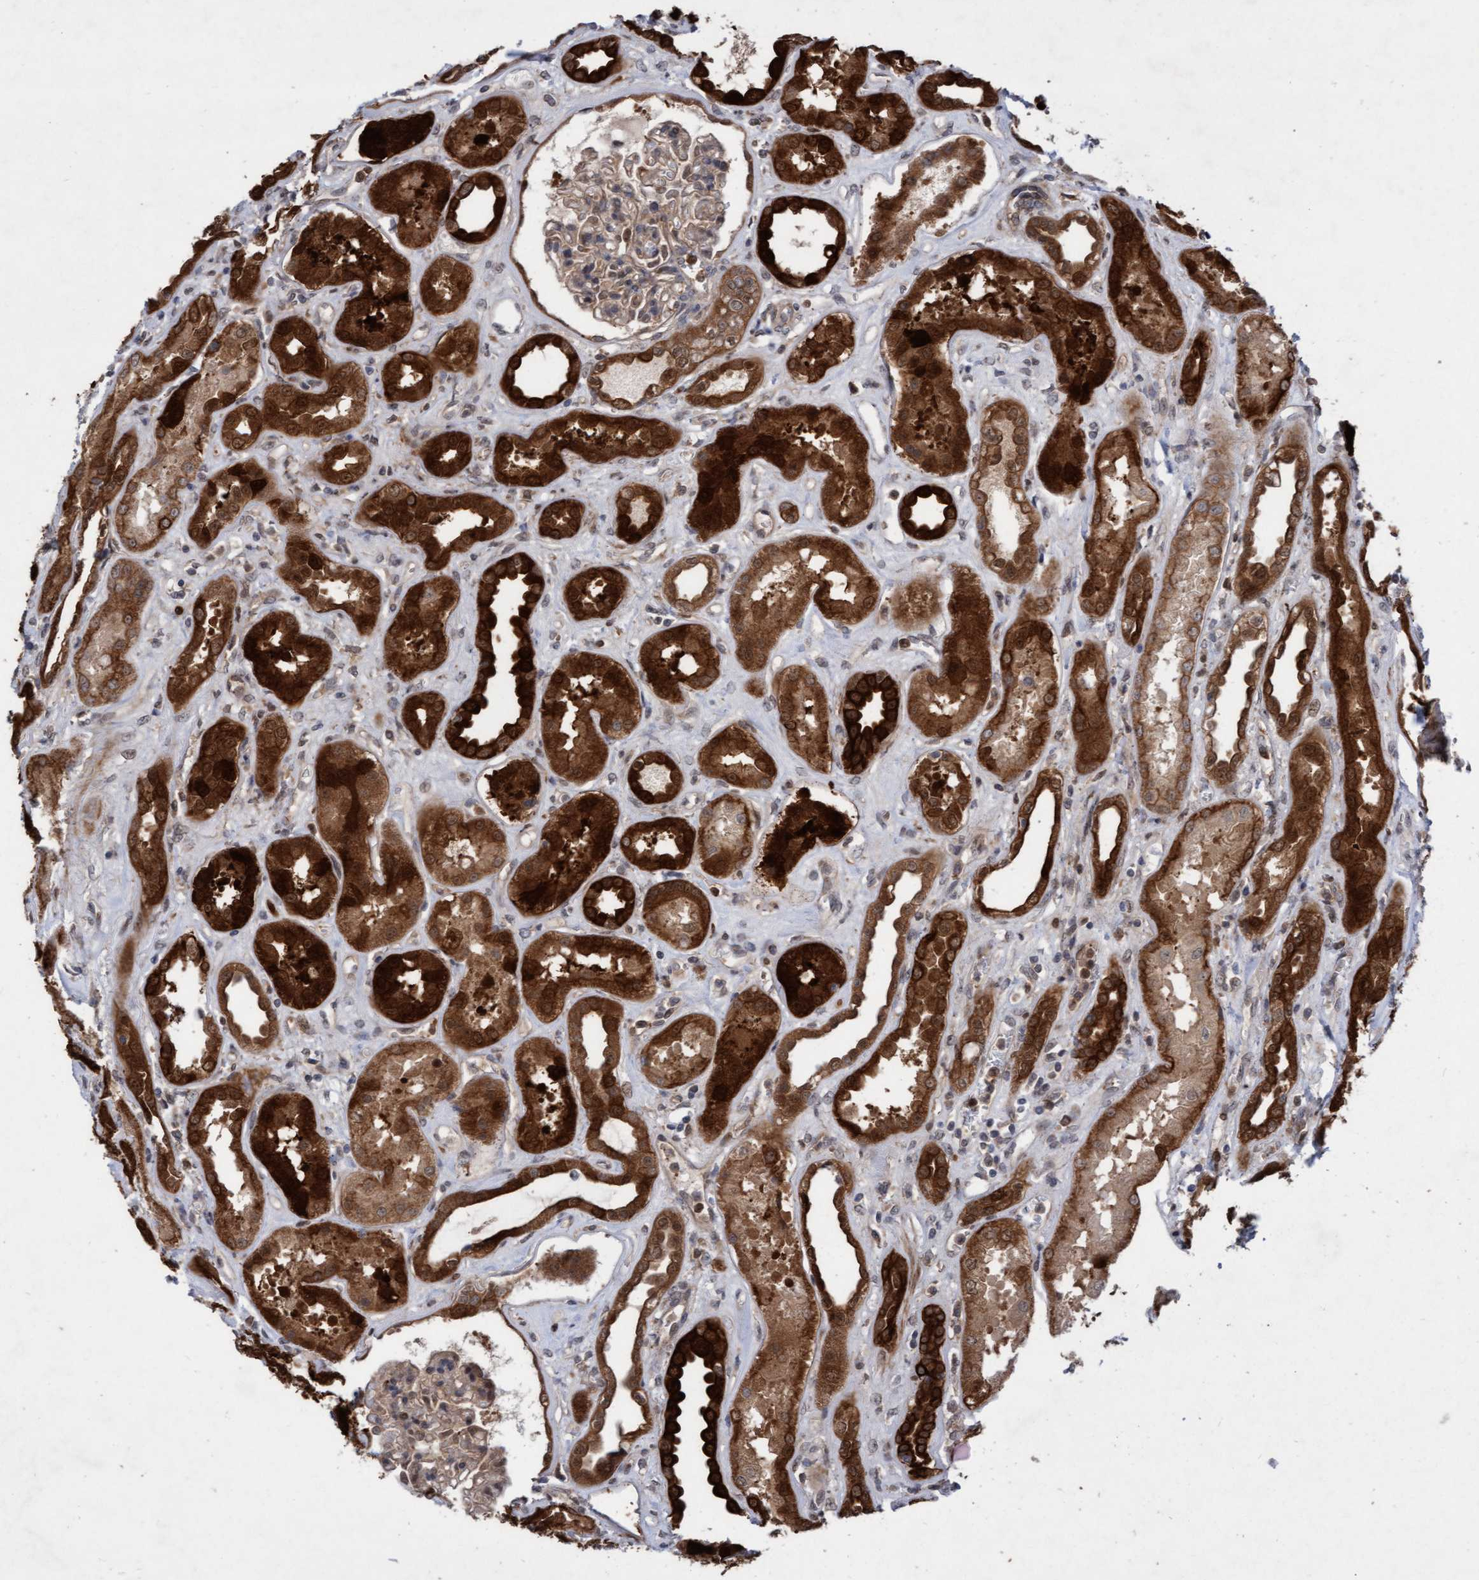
{"staining": {"intensity": "weak", "quantity": "25%-75%", "location": "cytoplasmic/membranous,nuclear"}, "tissue": "kidney", "cell_type": "Cells in glomeruli", "image_type": "normal", "snomed": [{"axis": "morphology", "description": "Normal tissue, NOS"}, {"axis": "topography", "description": "Kidney"}], "caption": "Protein expression by IHC demonstrates weak cytoplasmic/membranous,nuclear staining in about 25%-75% of cells in glomeruli in benign kidney. (DAB (3,3'-diaminobenzidine) IHC with brightfield microscopy, high magnification).", "gene": "RAP1GAP2", "patient": {"sex": "male", "age": 59}}